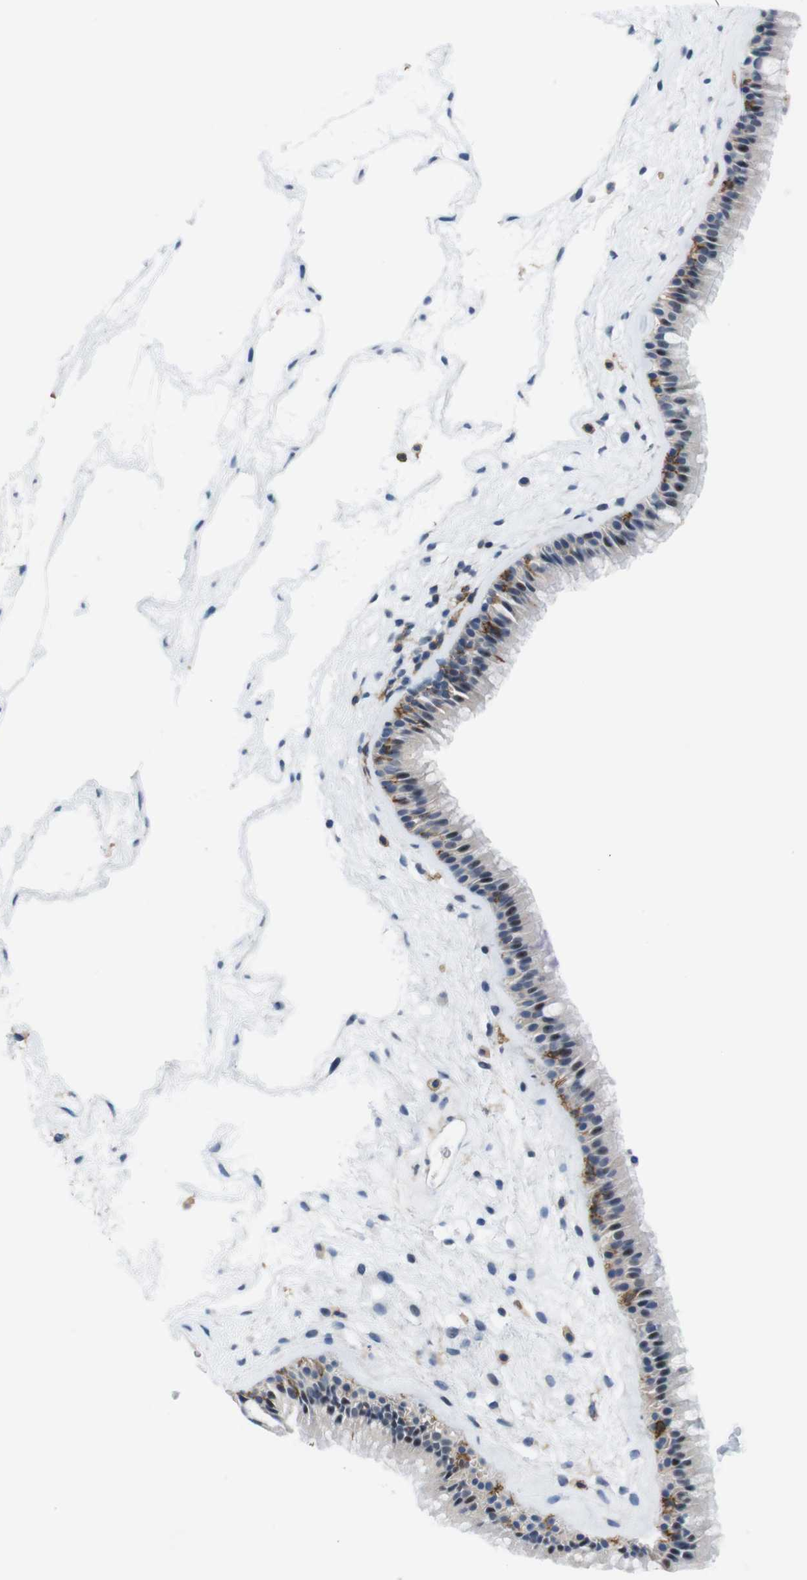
{"staining": {"intensity": "moderate", "quantity": "<25%", "location": "cytoplasmic/membranous"}, "tissue": "nasopharynx", "cell_type": "Respiratory epithelial cells", "image_type": "normal", "snomed": [{"axis": "morphology", "description": "Normal tissue, NOS"}, {"axis": "morphology", "description": "Inflammation, NOS"}, {"axis": "topography", "description": "Nasopharynx"}], "caption": "IHC of unremarkable nasopharynx shows low levels of moderate cytoplasmic/membranous staining in about <25% of respiratory epithelial cells. (IHC, brightfield microscopy, high magnification).", "gene": "CD300C", "patient": {"sex": "male", "age": 48}}